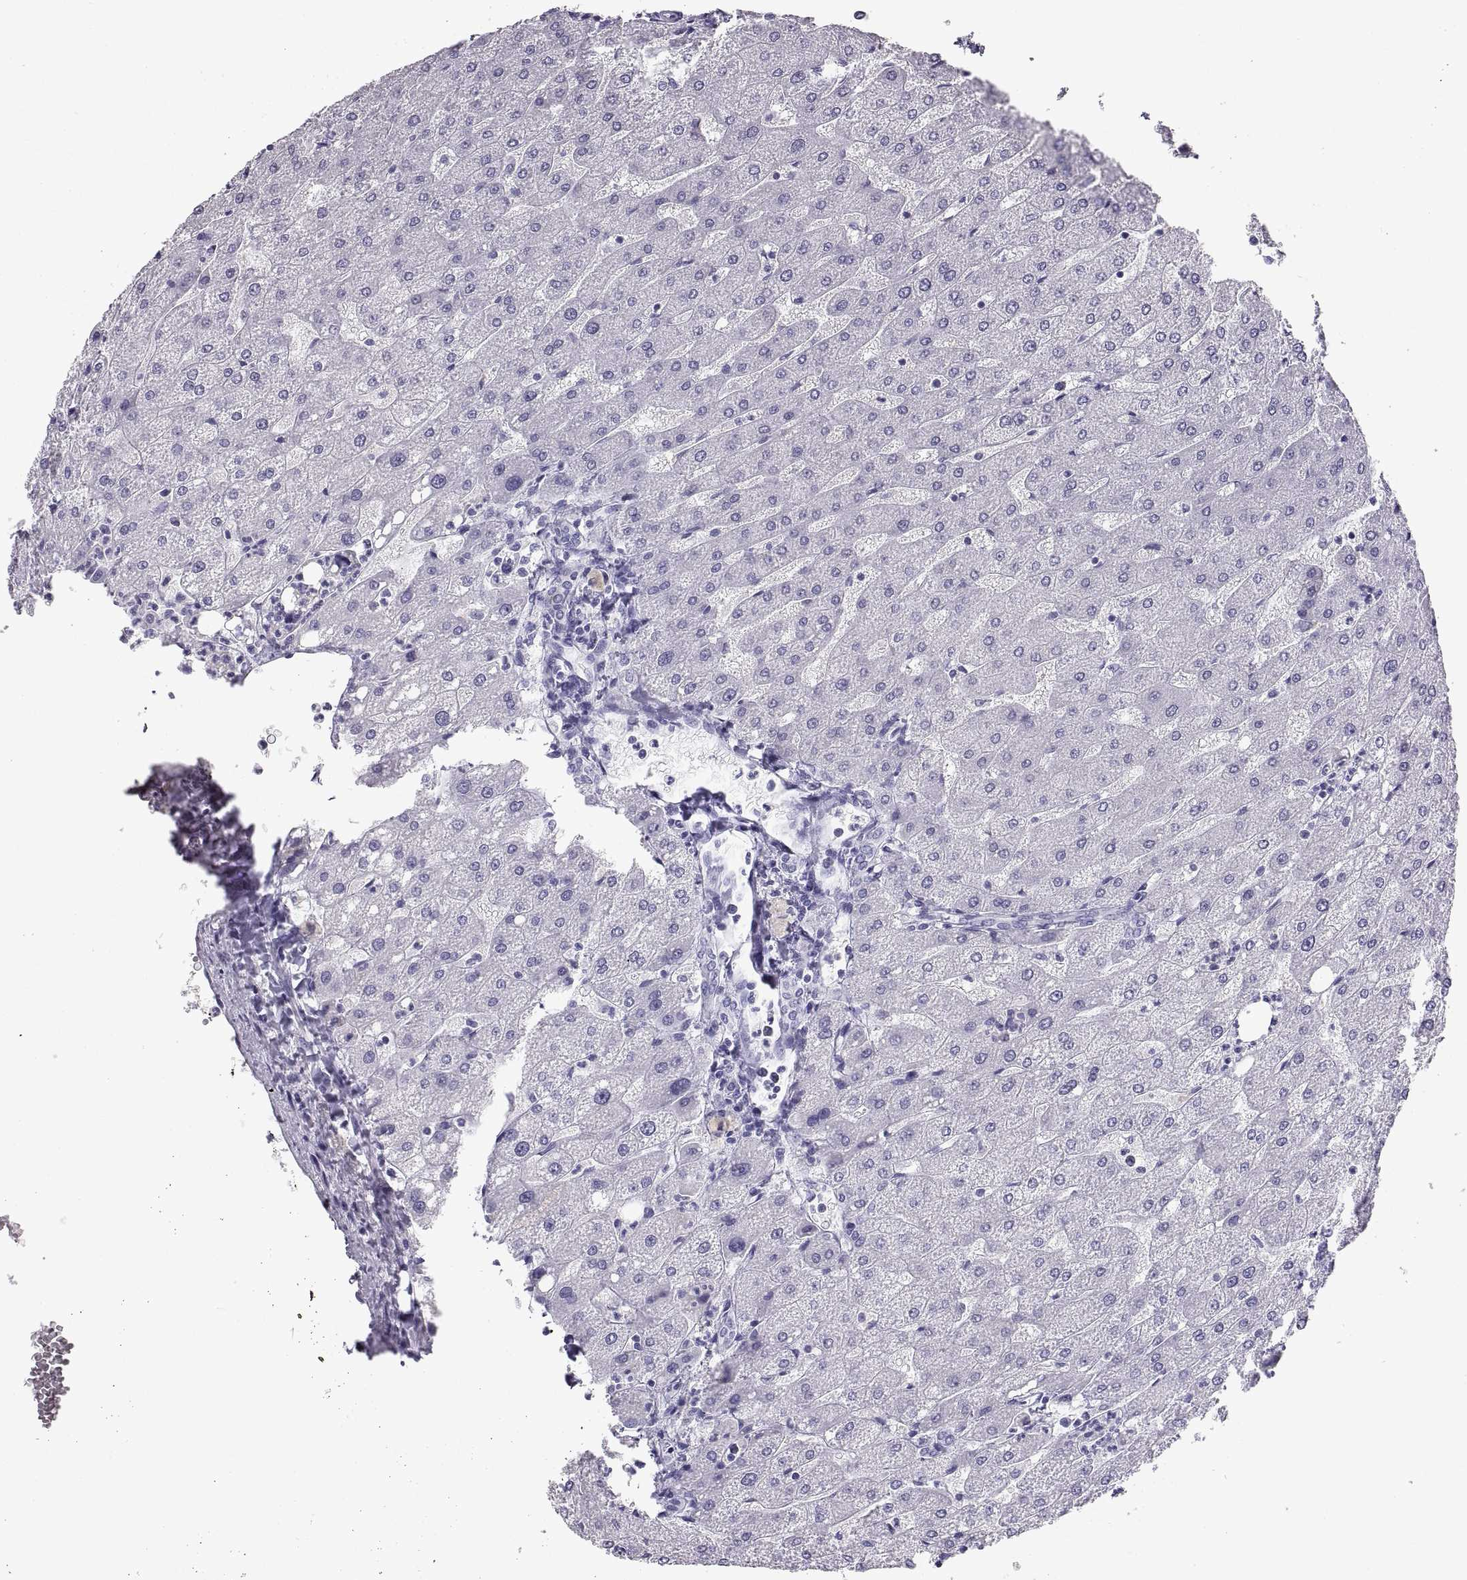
{"staining": {"intensity": "negative", "quantity": "none", "location": "none"}, "tissue": "liver", "cell_type": "Cholangiocytes", "image_type": "normal", "snomed": [{"axis": "morphology", "description": "Normal tissue, NOS"}, {"axis": "topography", "description": "Liver"}], "caption": "Immunohistochemistry (IHC) histopathology image of unremarkable liver: liver stained with DAB (3,3'-diaminobenzidine) reveals no significant protein positivity in cholangiocytes.", "gene": "RLBP1", "patient": {"sex": "male", "age": 67}}